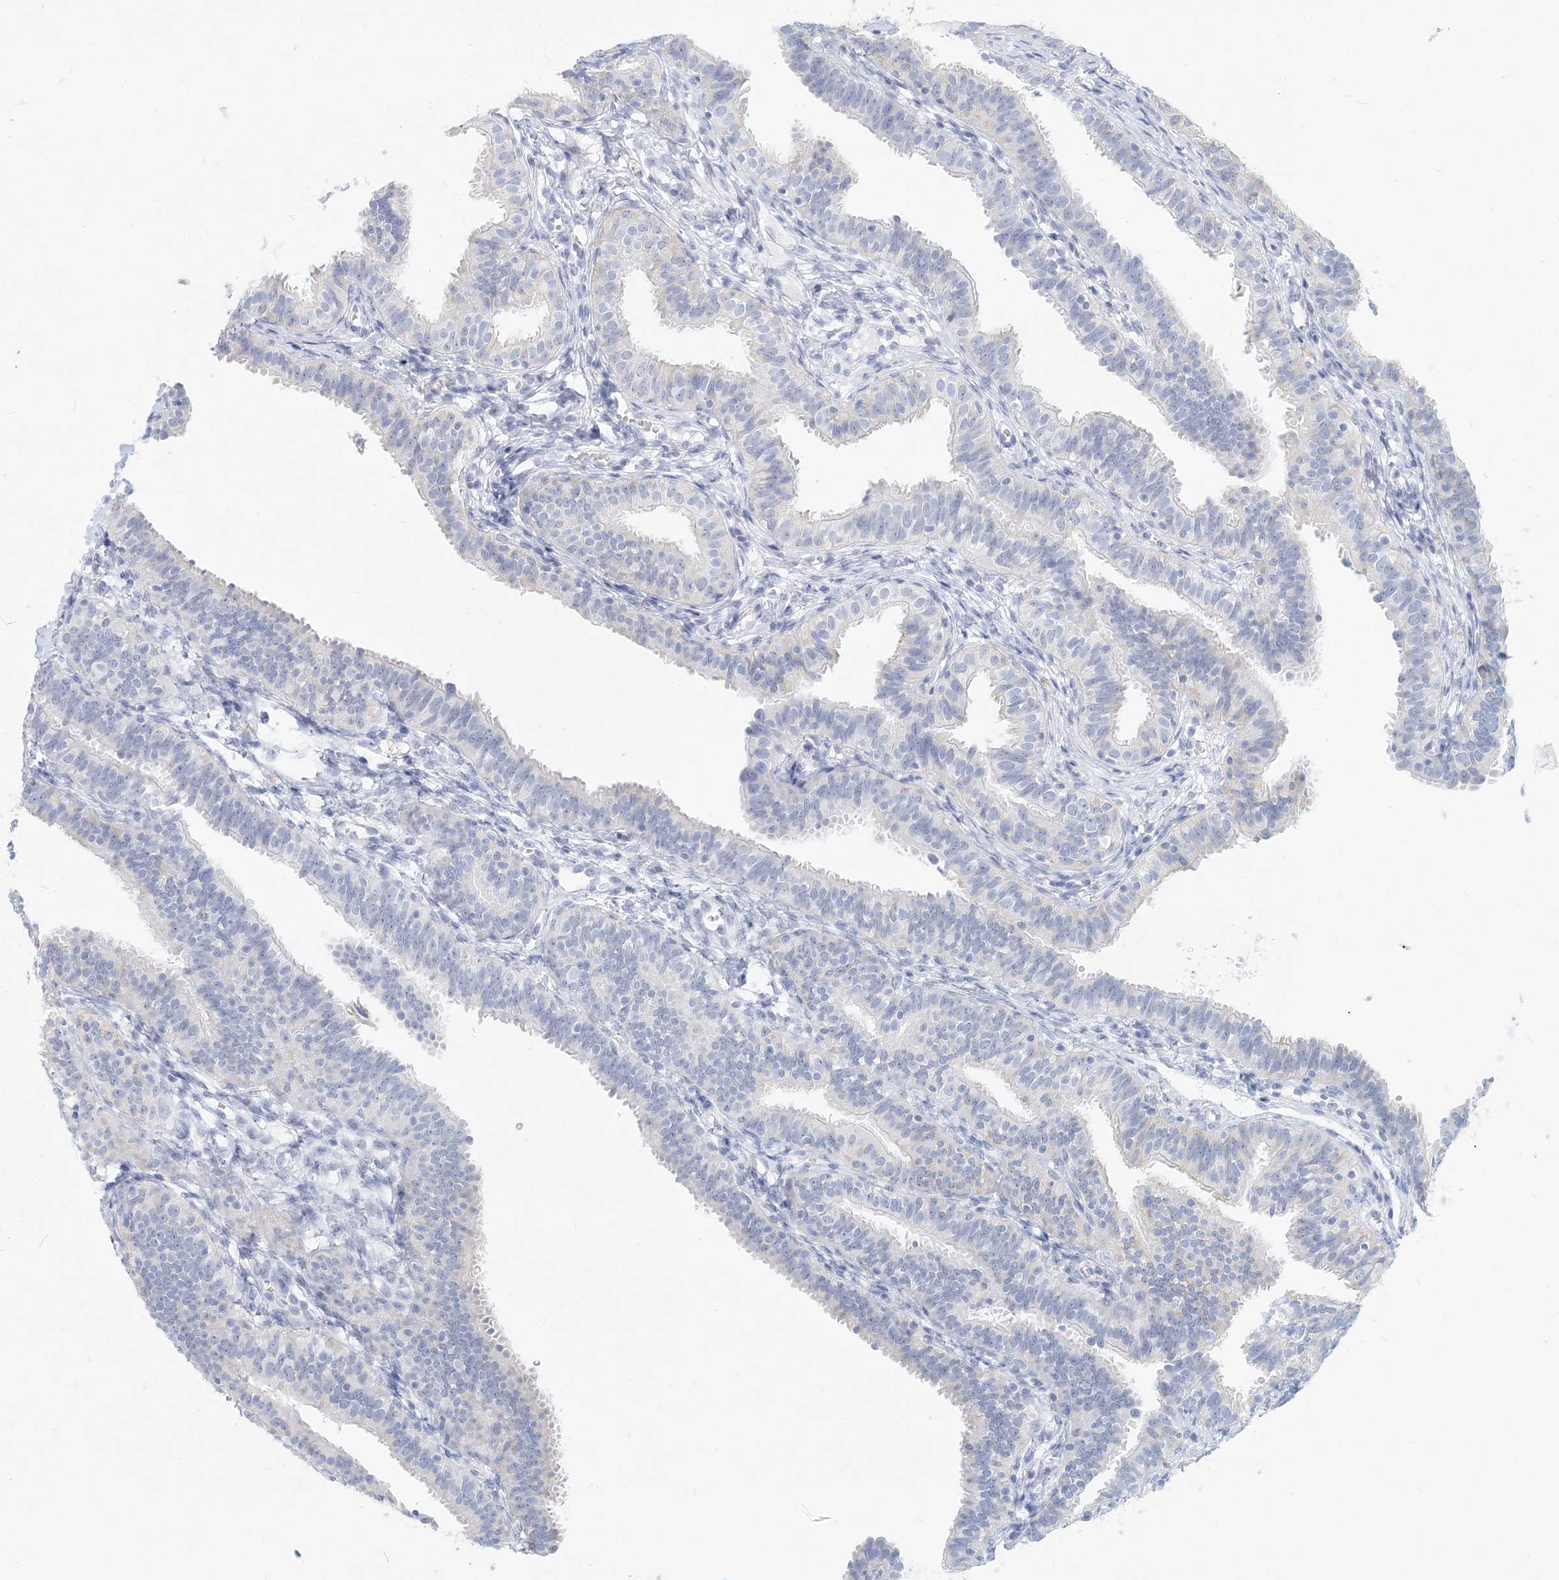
{"staining": {"intensity": "weak", "quantity": "<25%", "location": "cytoplasmic/membranous"}, "tissue": "fallopian tube", "cell_type": "Glandular cells", "image_type": "normal", "snomed": [{"axis": "morphology", "description": "Normal tissue, NOS"}, {"axis": "topography", "description": "Fallopian tube"}], "caption": "Glandular cells are negative for protein expression in normal human fallopian tube.", "gene": "CSN1S1", "patient": {"sex": "female", "age": 35}}